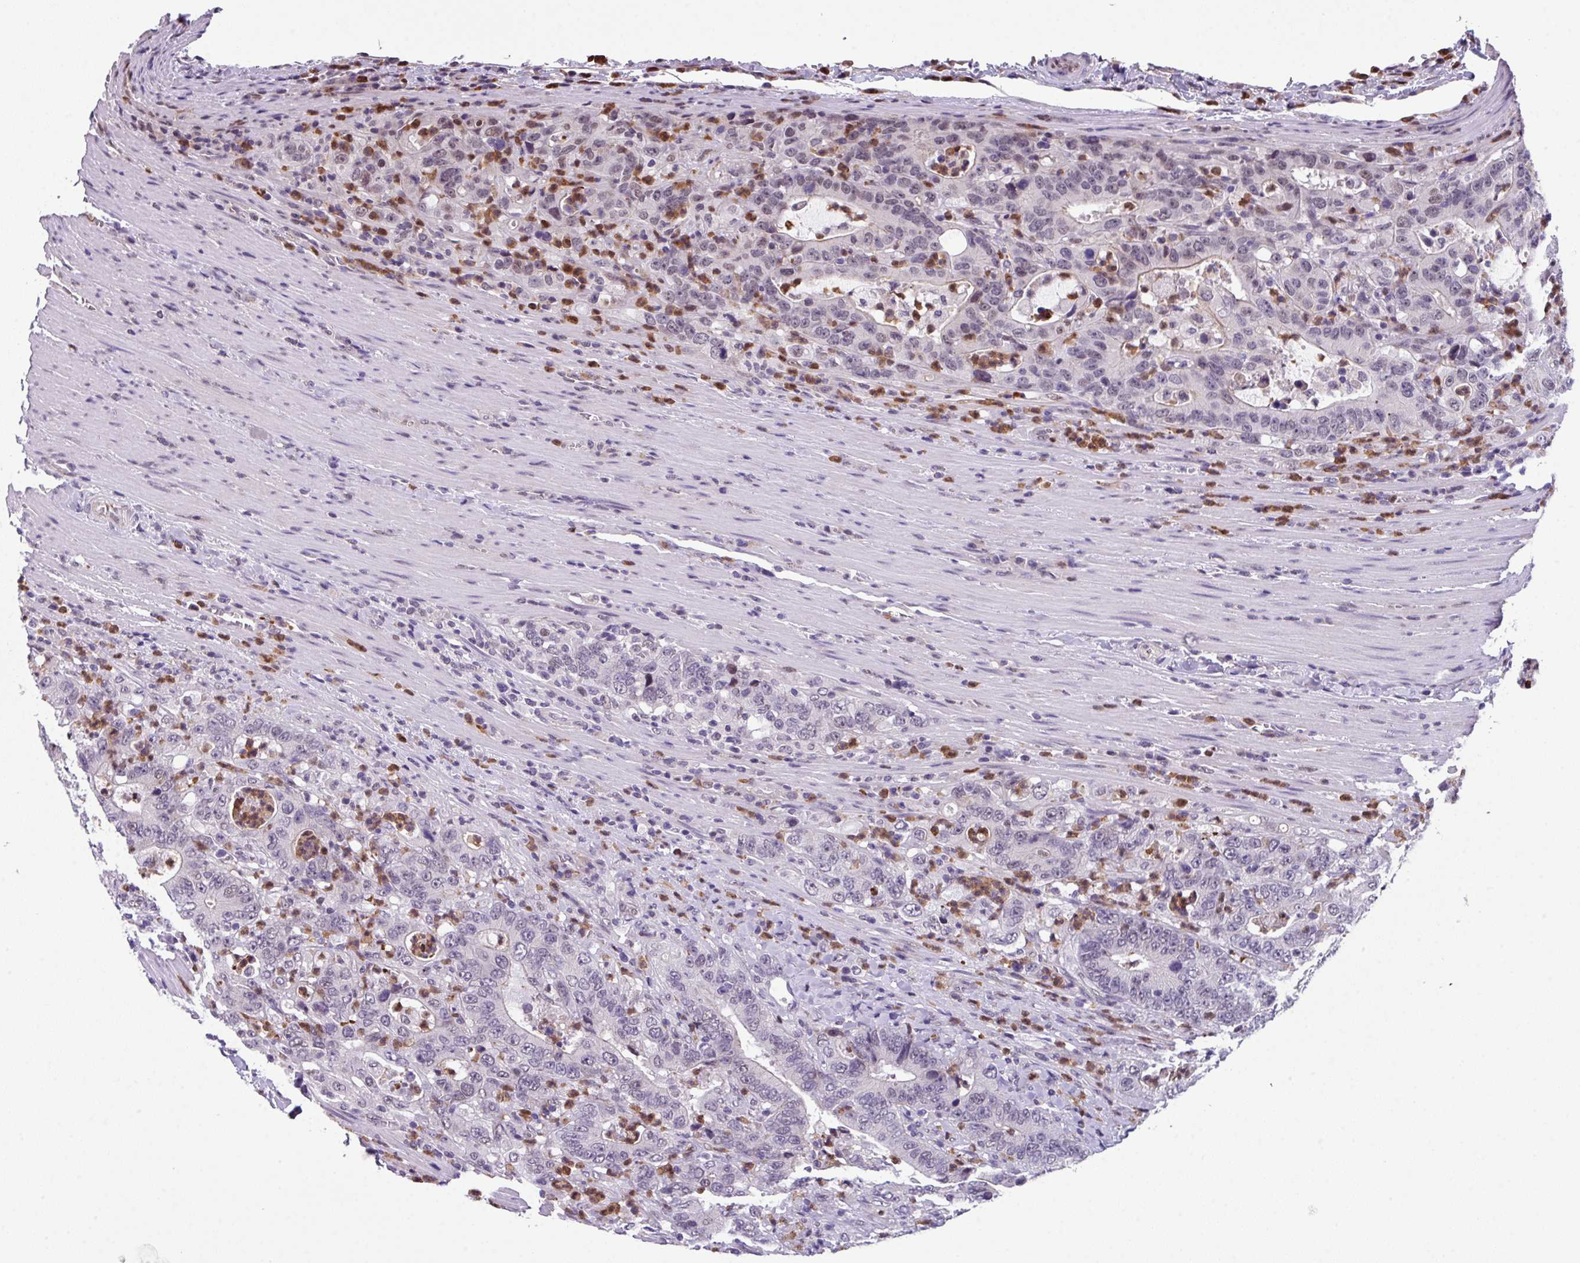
{"staining": {"intensity": "negative", "quantity": "none", "location": "none"}, "tissue": "colorectal cancer", "cell_type": "Tumor cells", "image_type": "cancer", "snomed": [{"axis": "morphology", "description": "Adenocarcinoma, NOS"}, {"axis": "topography", "description": "Colon"}], "caption": "This is an immunohistochemistry (IHC) image of colorectal cancer (adenocarcinoma). There is no staining in tumor cells.", "gene": "ZFP3", "patient": {"sex": "female", "age": 75}}